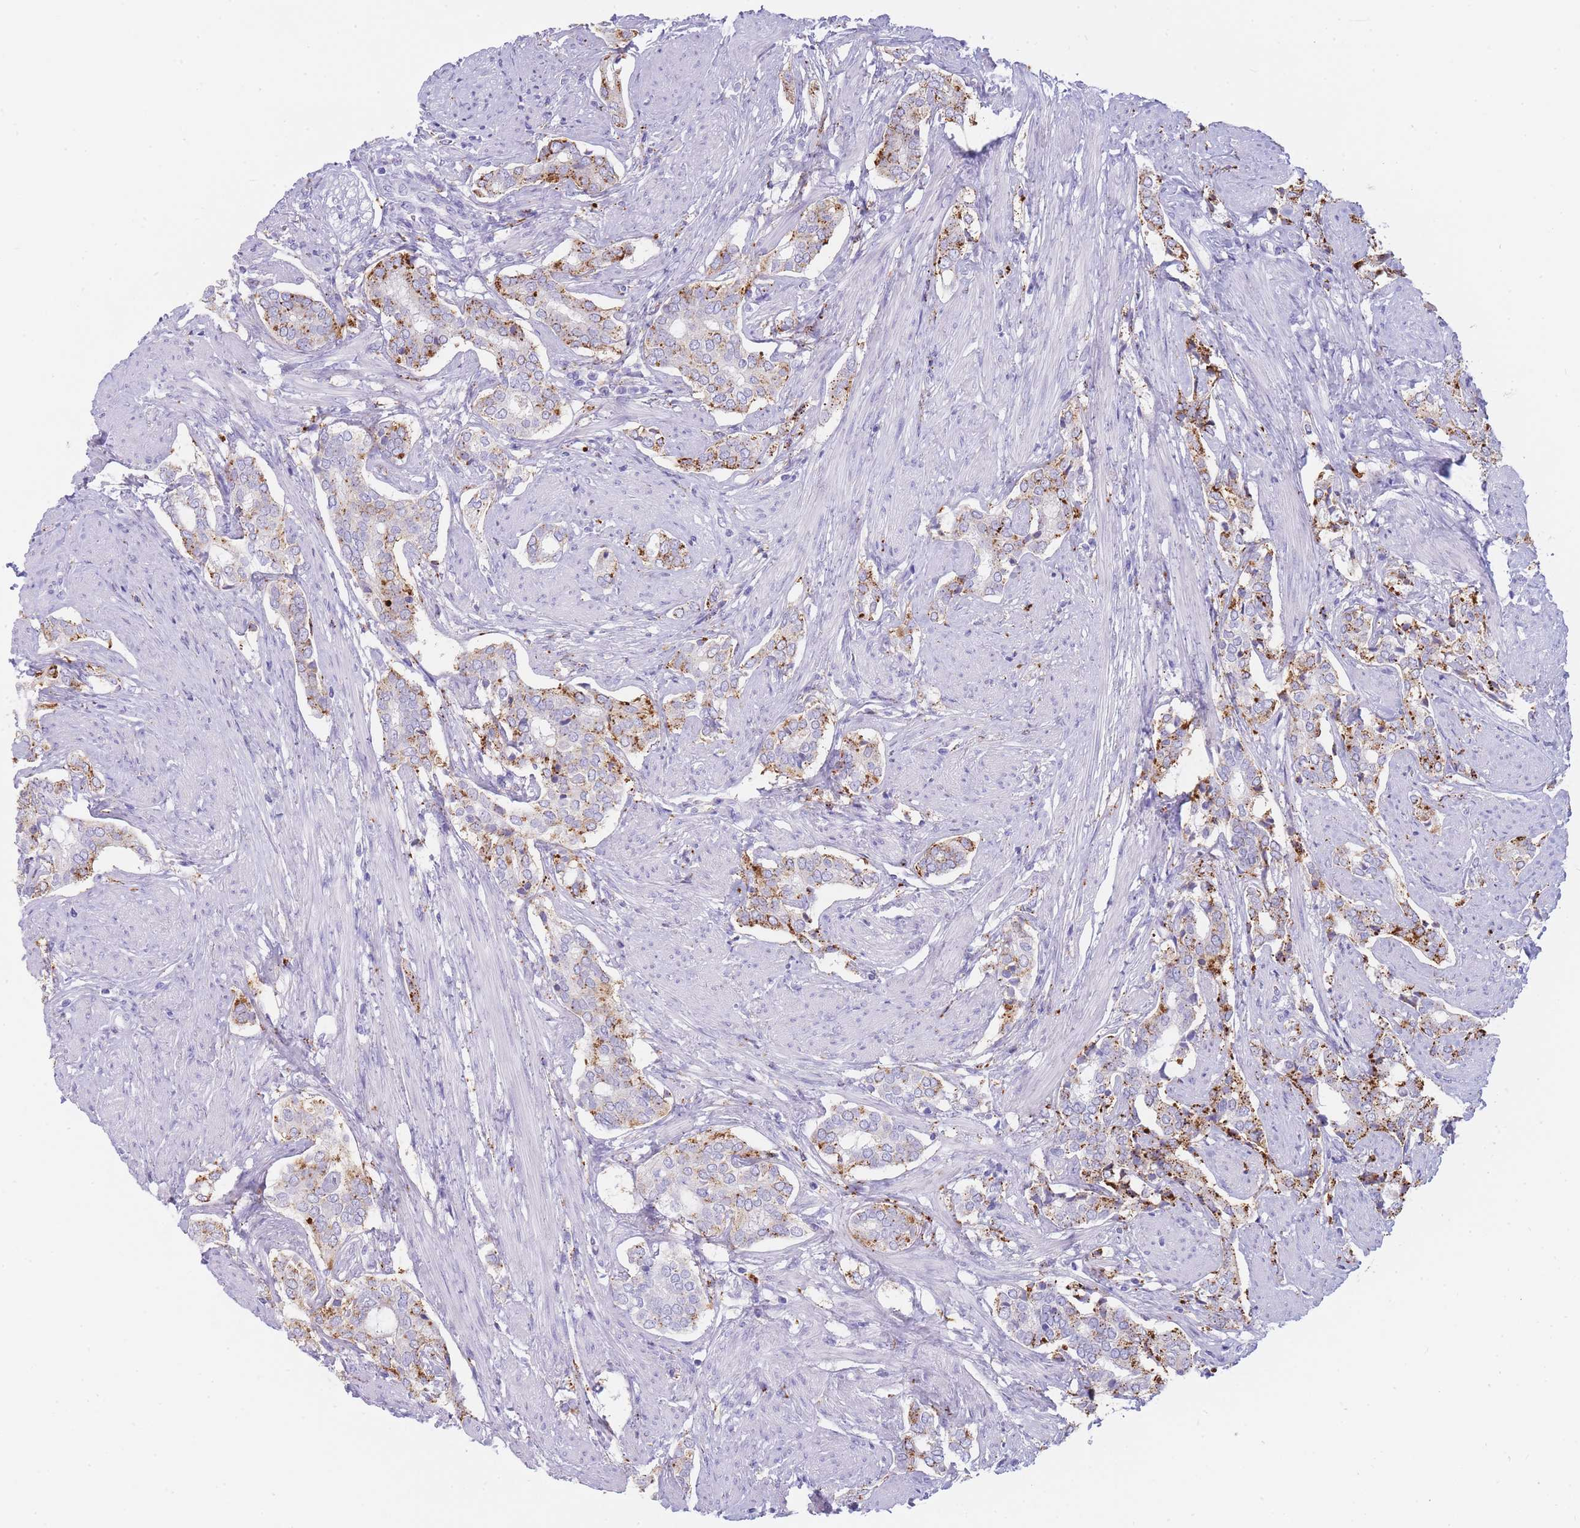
{"staining": {"intensity": "strong", "quantity": ">75%", "location": "cytoplasmic/membranous"}, "tissue": "prostate cancer", "cell_type": "Tumor cells", "image_type": "cancer", "snomed": [{"axis": "morphology", "description": "Adenocarcinoma, High grade"}, {"axis": "topography", "description": "Prostate"}], "caption": "Immunohistochemistry (IHC) of human prostate high-grade adenocarcinoma demonstrates high levels of strong cytoplasmic/membranous expression in approximately >75% of tumor cells.", "gene": "GAA", "patient": {"sex": "male", "age": 71}}